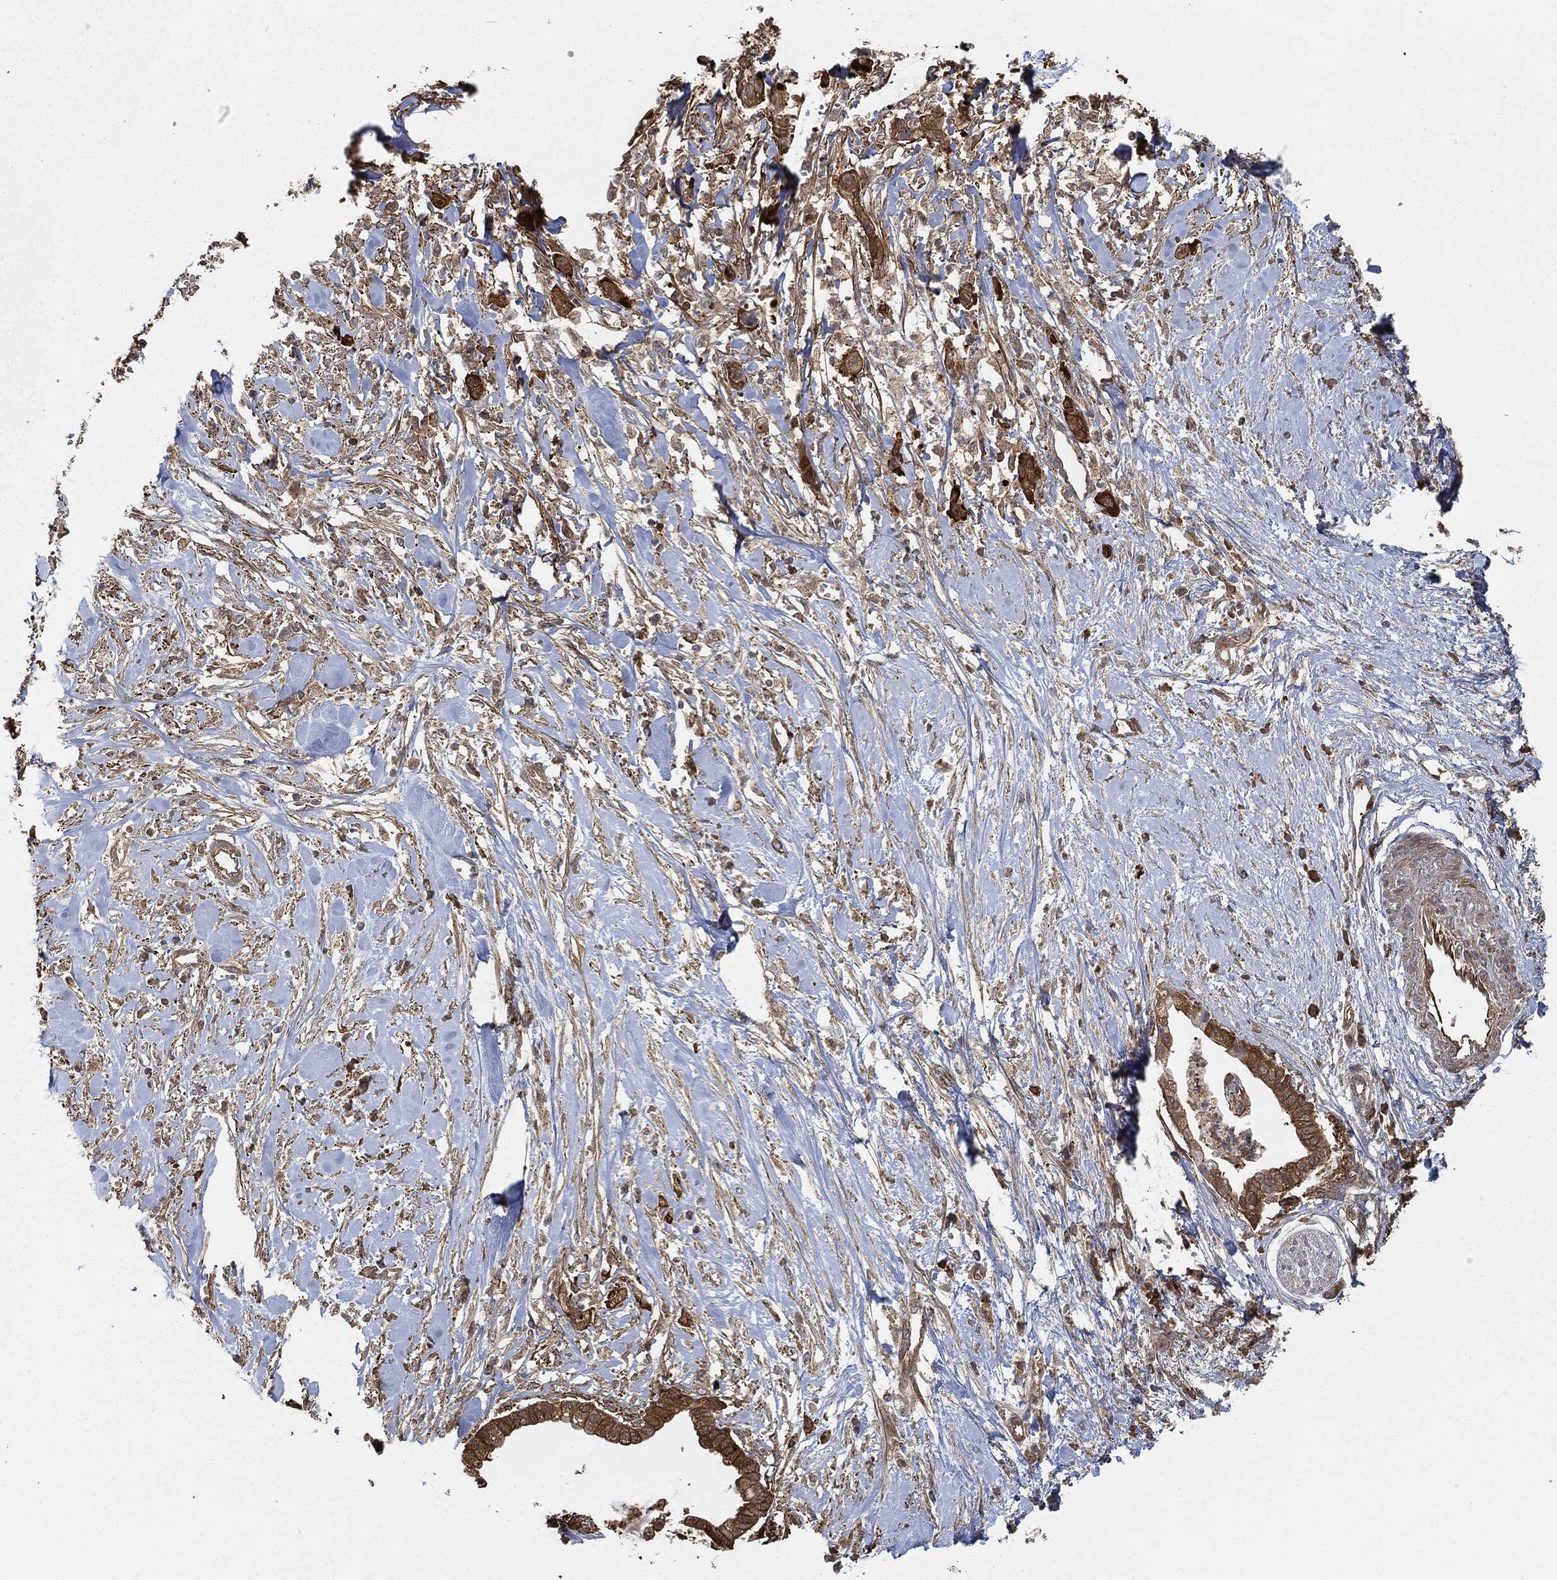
{"staining": {"intensity": "strong", "quantity": ">75%", "location": "cytoplasmic/membranous"}, "tissue": "pancreatic cancer", "cell_type": "Tumor cells", "image_type": "cancer", "snomed": [{"axis": "morphology", "description": "Normal tissue, NOS"}, {"axis": "morphology", "description": "Adenocarcinoma, NOS"}, {"axis": "topography", "description": "Pancreas"}], "caption": "Pancreatic cancer stained with DAB IHC exhibits high levels of strong cytoplasmic/membranous positivity in about >75% of tumor cells.", "gene": "TPT1", "patient": {"sex": "female", "age": 58}}